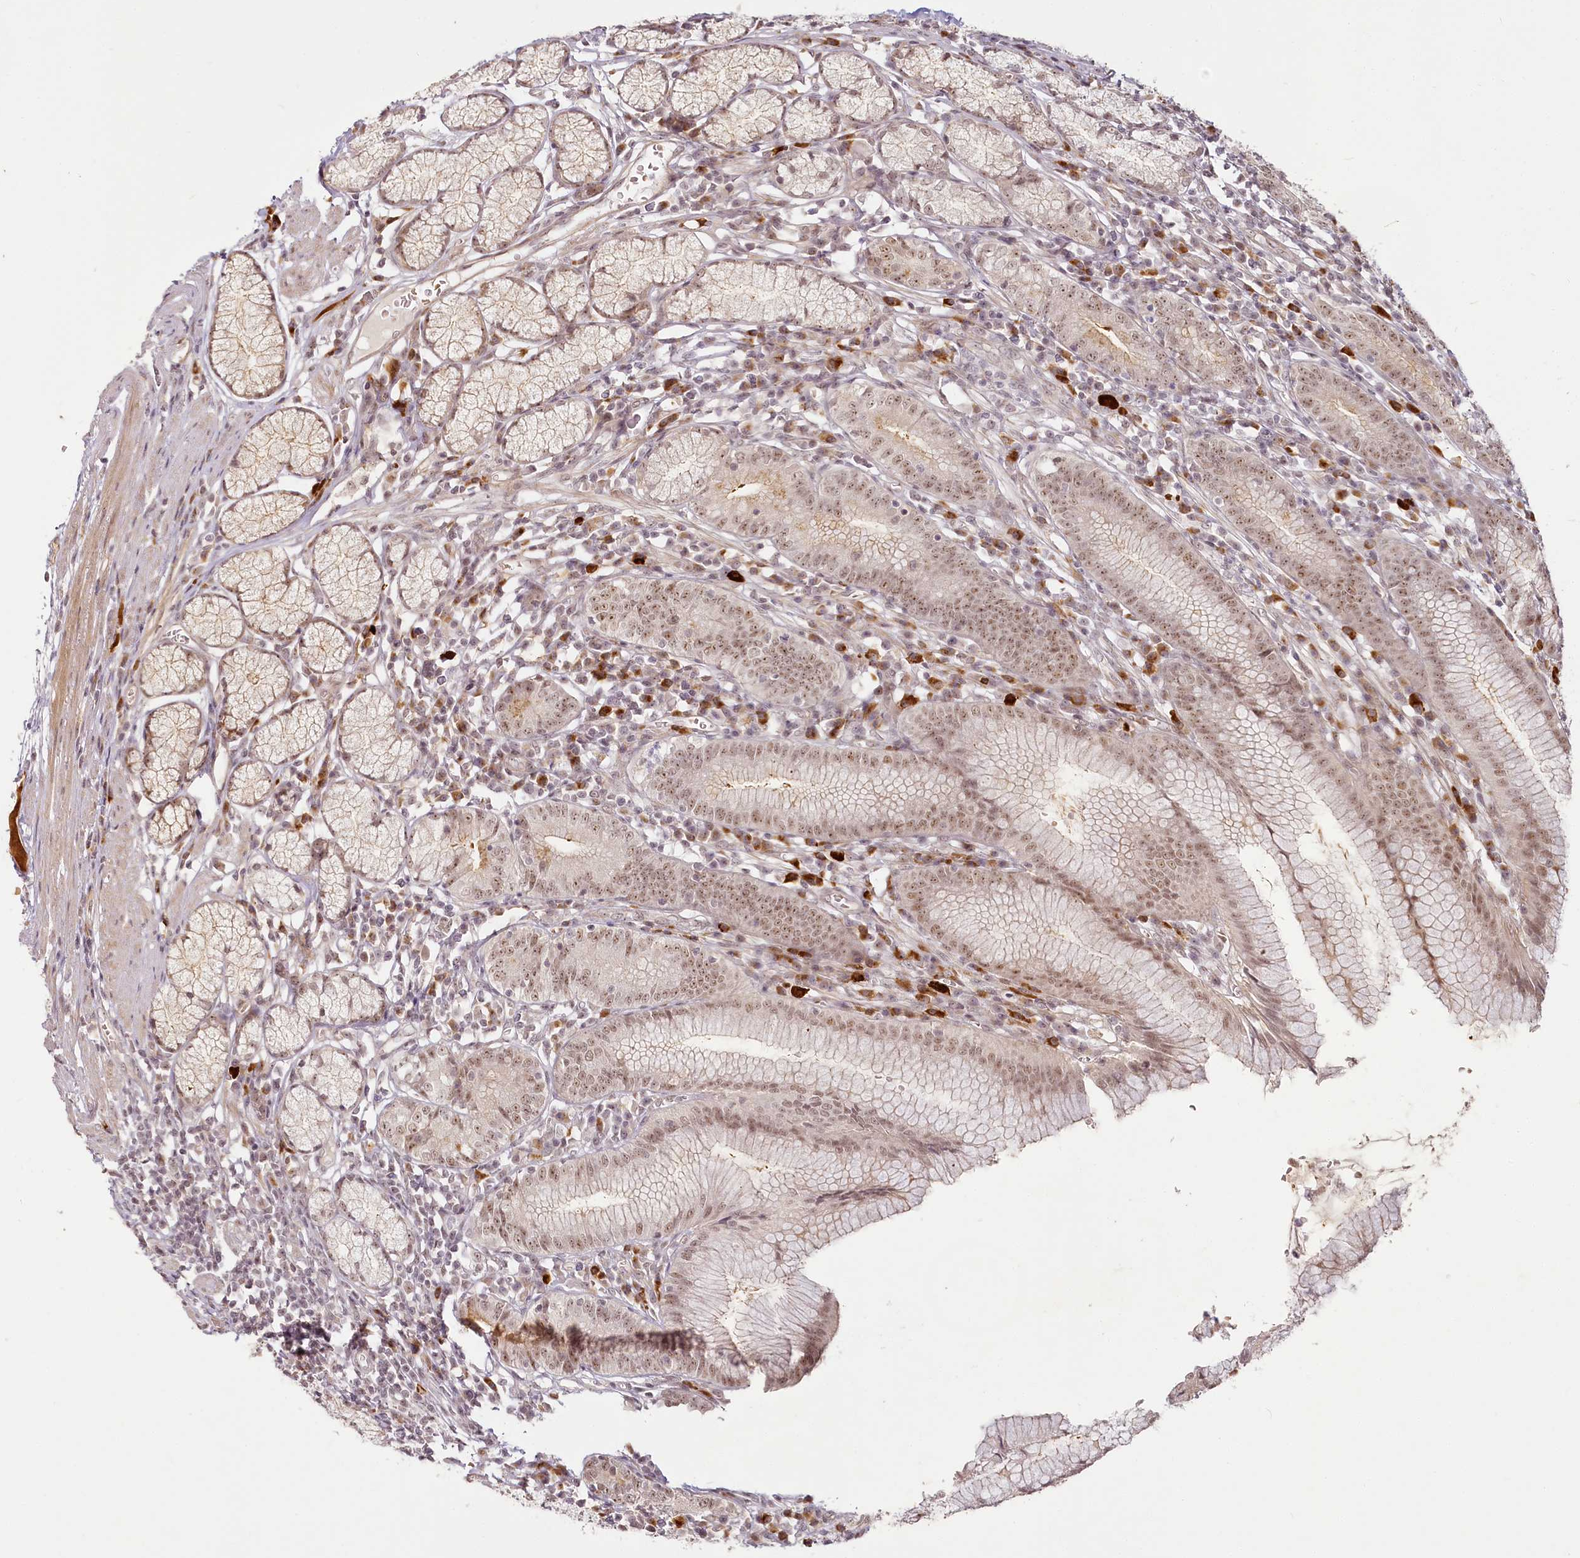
{"staining": {"intensity": "moderate", "quantity": ">75%", "location": "nuclear"}, "tissue": "stomach", "cell_type": "Glandular cells", "image_type": "normal", "snomed": [{"axis": "morphology", "description": "Normal tissue, NOS"}, {"axis": "topography", "description": "Stomach"}], "caption": "A brown stain highlights moderate nuclear staining of a protein in glandular cells of benign stomach. (DAB (3,3'-diaminobenzidine) = brown stain, brightfield microscopy at high magnification).", "gene": "EXOSC7", "patient": {"sex": "male", "age": 55}}